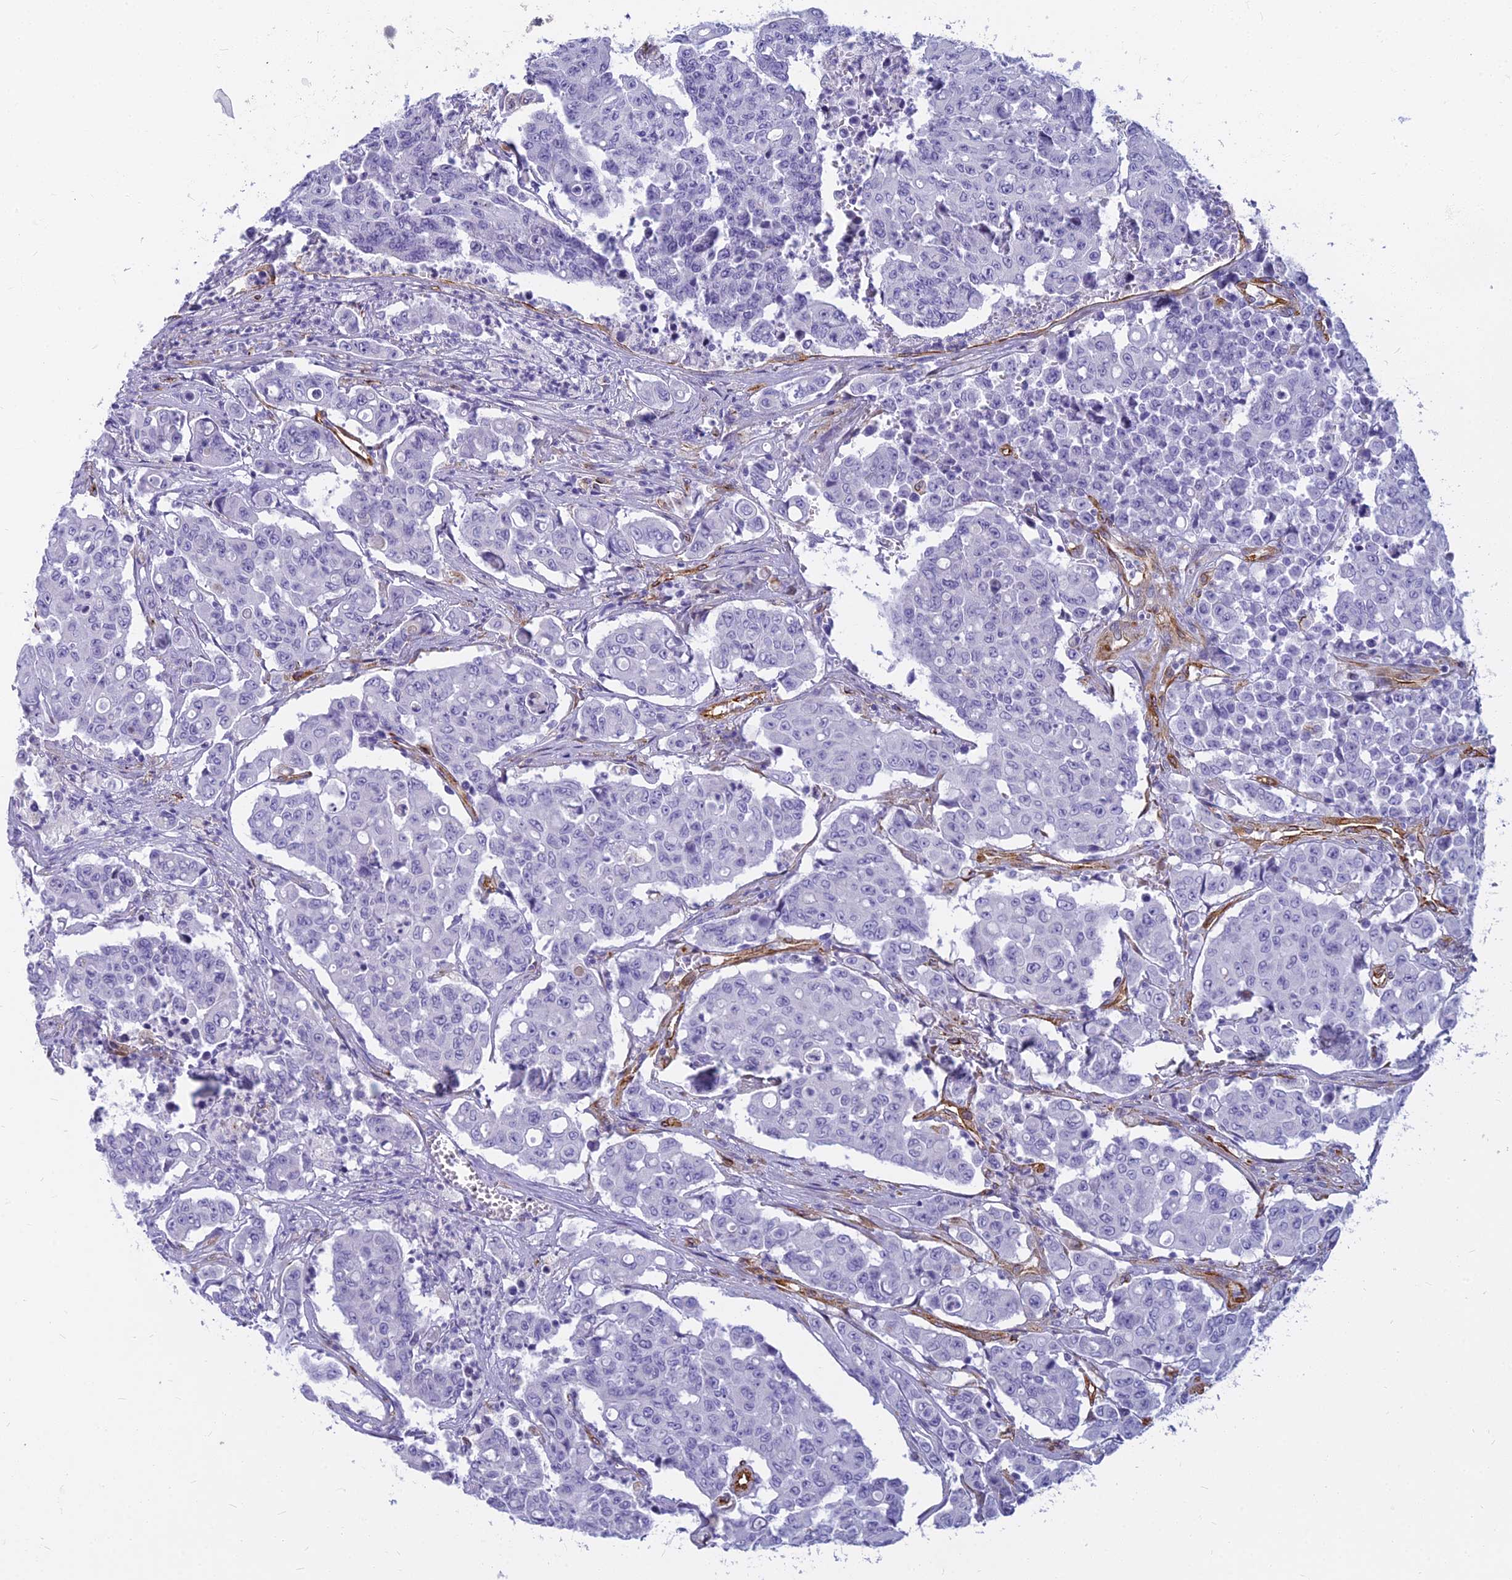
{"staining": {"intensity": "negative", "quantity": "none", "location": "none"}, "tissue": "colorectal cancer", "cell_type": "Tumor cells", "image_type": "cancer", "snomed": [{"axis": "morphology", "description": "Adenocarcinoma, NOS"}, {"axis": "topography", "description": "Colon"}], "caption": "High magnification brightfield microscopy of colorectal cancer (adenocarcinoma) stained with DAB (brown) and counterstained with hematoxylin (blue): tumor cells show no significant staining.", "gene": "EVI2A", "patient": {"sex": "male", "age": 51}}